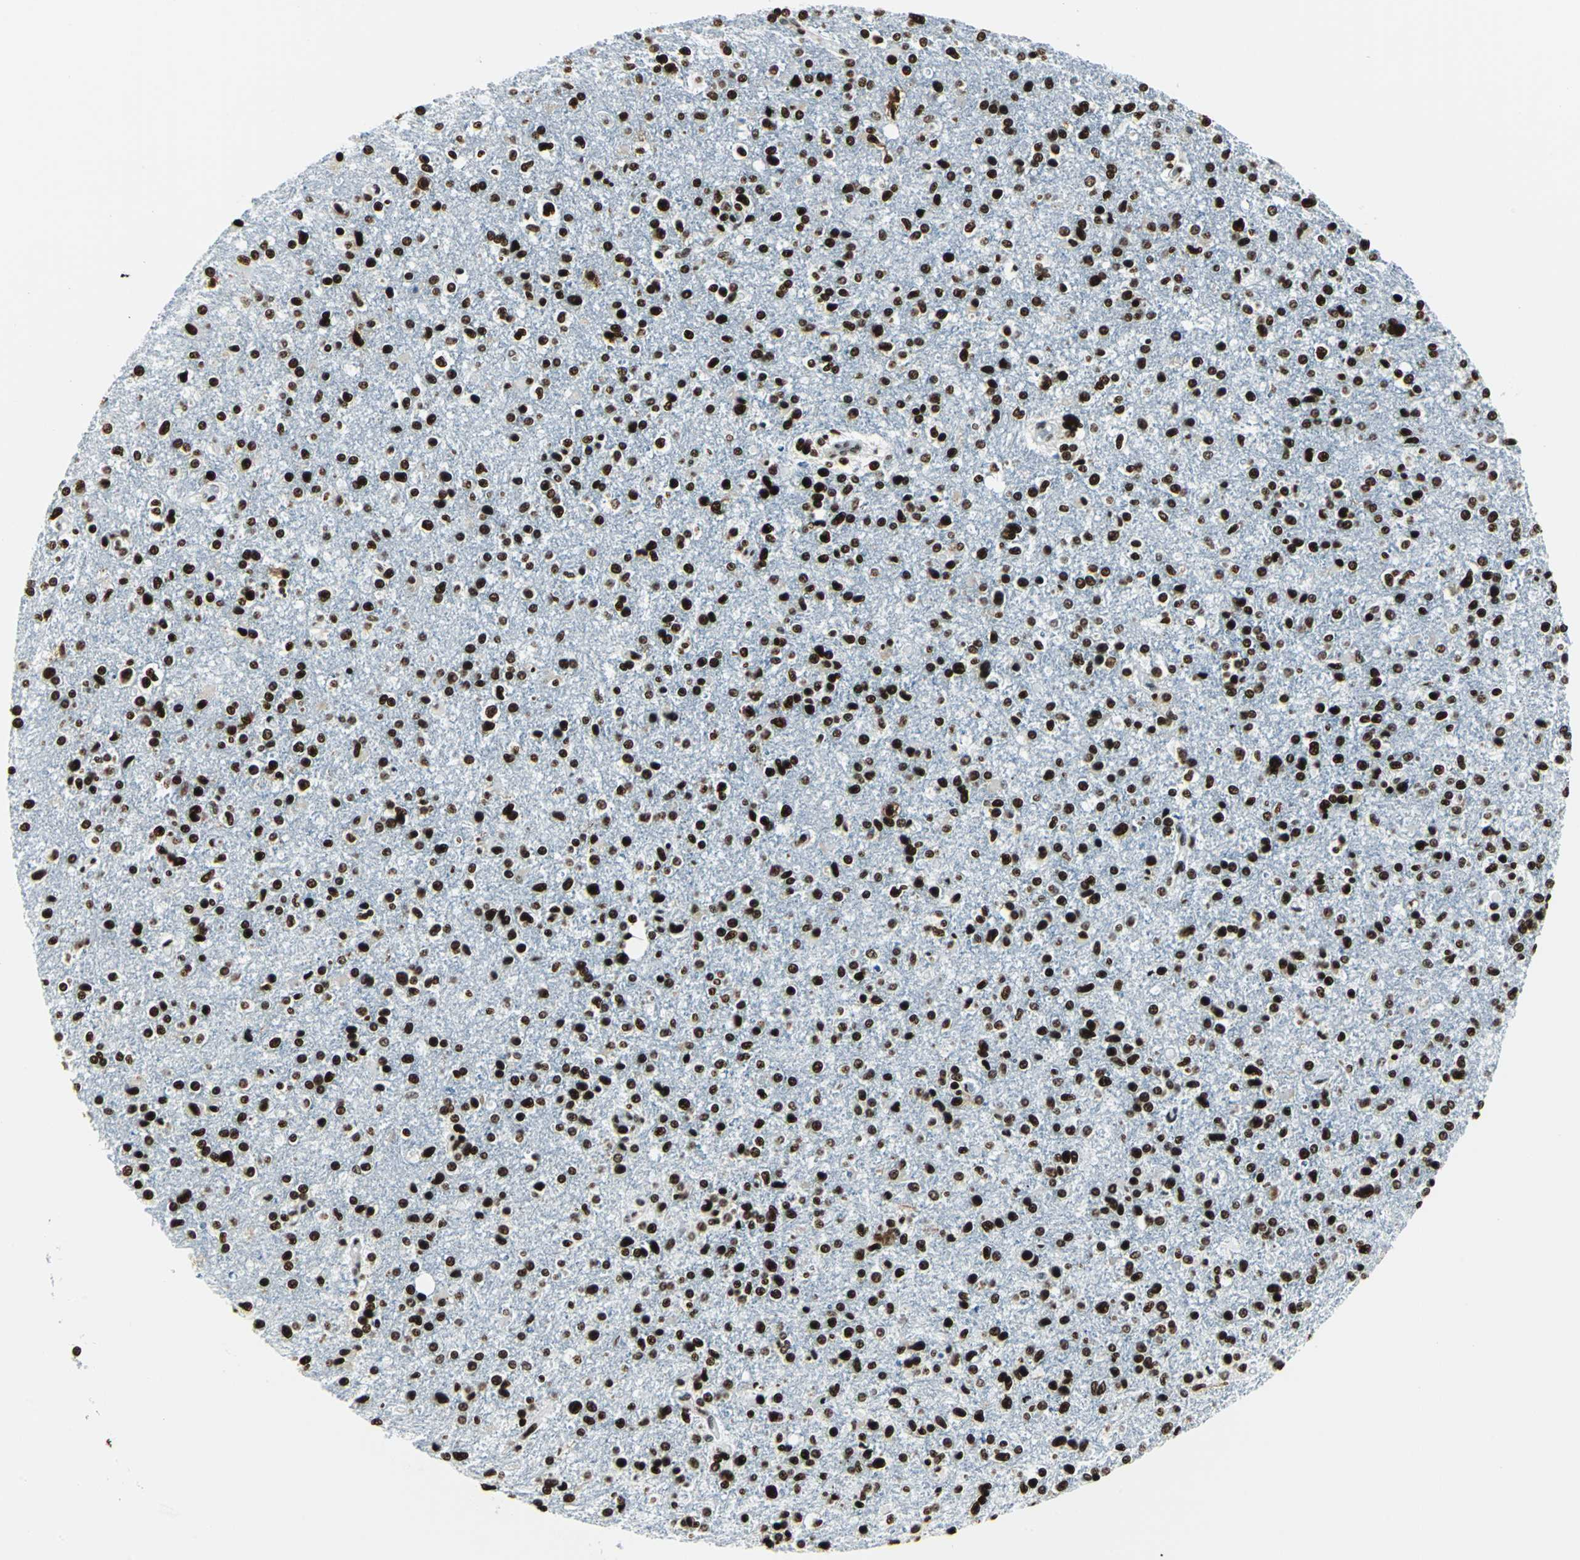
{"staining": {"intensity": "strong", "quantity": ">75%", "location": "nuclear"}, "tissue": "glioma", "cell_type": "Tumor cells", "image_type": "cancer", "snomed": [{"axis": "morphology", "description": "Glioma, malignant, High grade"}, {"axis": "topography", "description": "Cerebral cortex"}], "caption": "Immunohistochemical staining of malignant glioma (high-grade) demonstrates strong nuclear protein positivity in approximately >75% of tumor cells.", "gene": "HDAC2", "patient": {"sex": "male", "age": 76}}